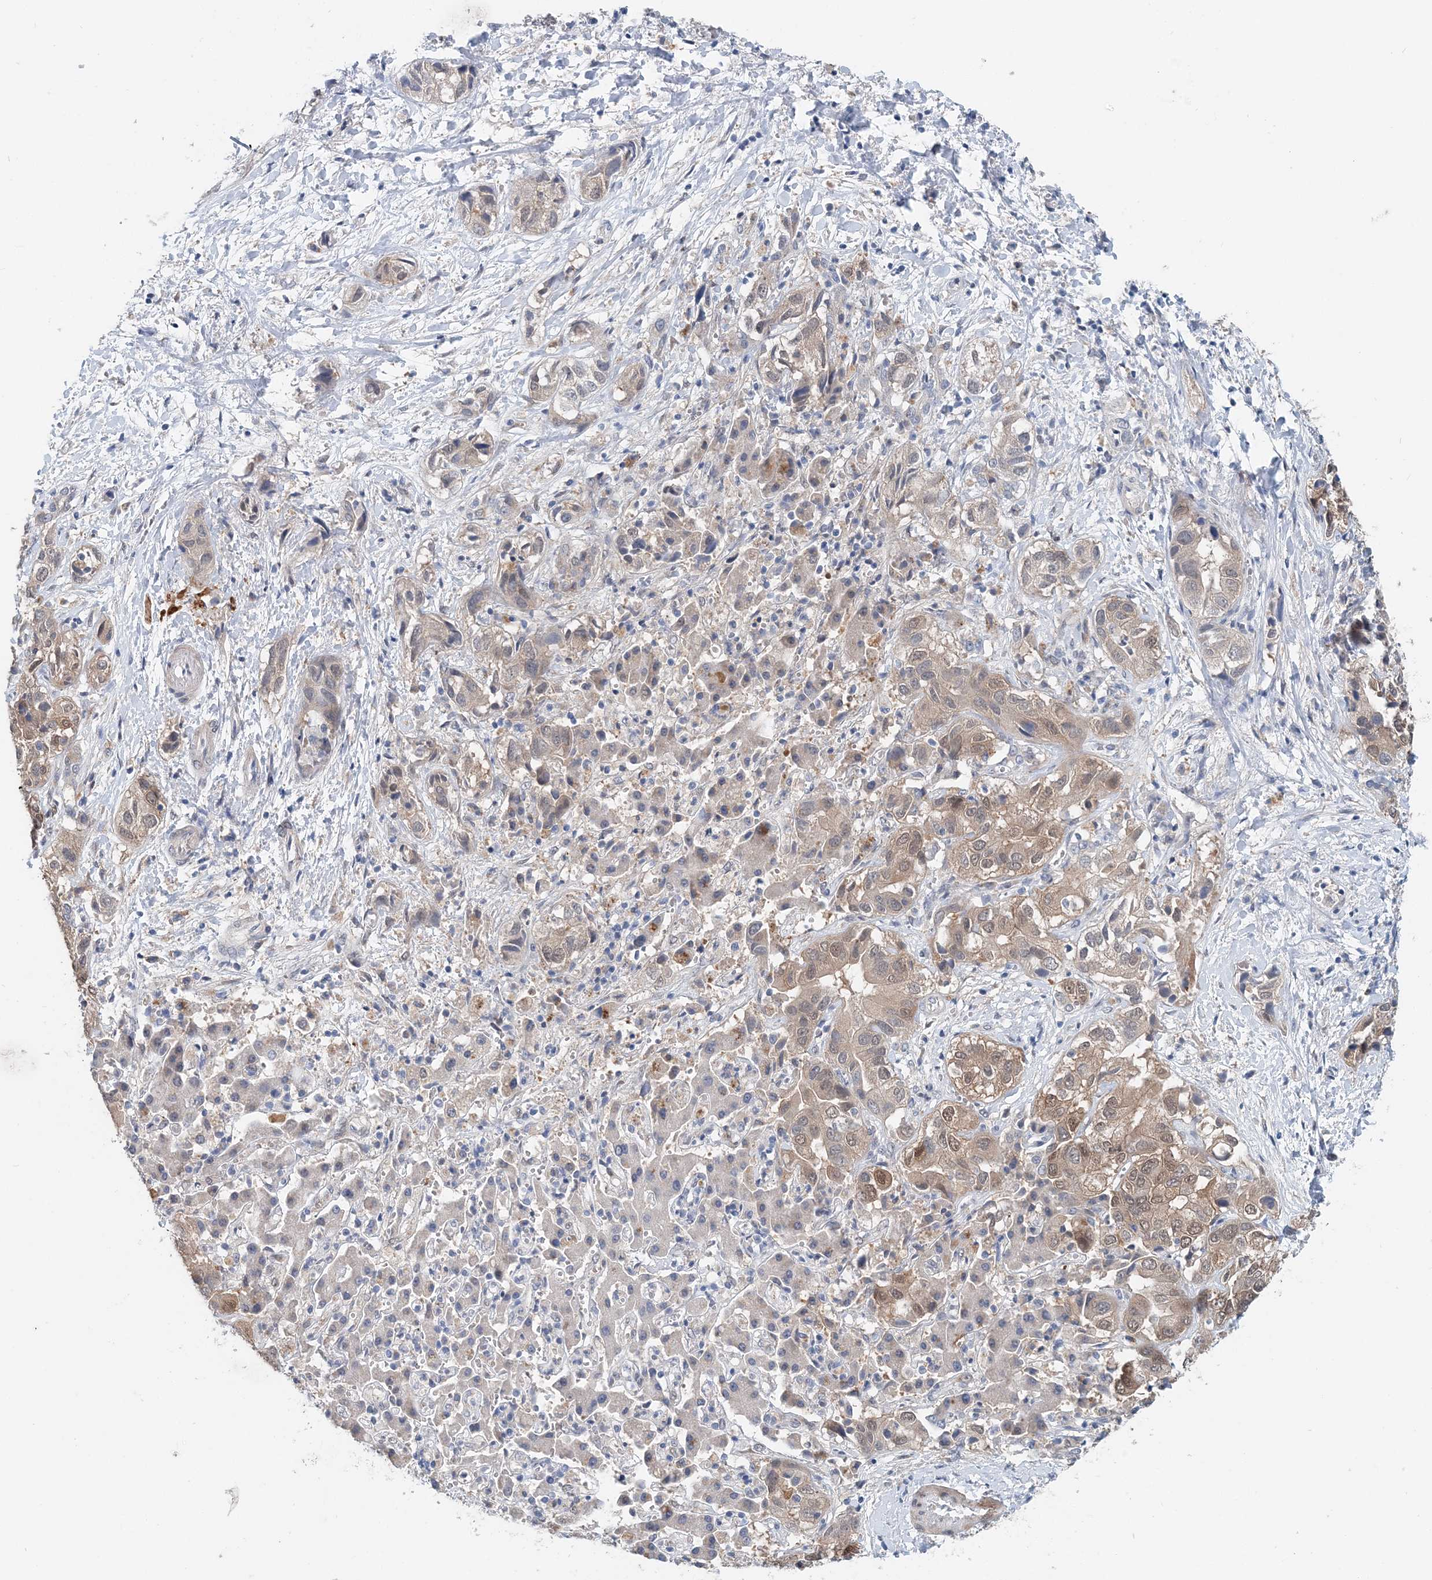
{"staining": {"intensity": "weak", "quantity": "<25%", "location": "cytoplasmic/membranous,nuclear"}, "tissue": "liver cancer", "cell_type": "Tumor cells", "image_type": "cancer", "snomed": [{"axis": "morphology", "description": "Cholangiocarcinoma"}, {"axis": "topography", "description": "Liver"}], "caption": "Immunohistochemistry (IHC) image of cholangiocarcinoma (liver) stained for a protein (brown), which shows no staining in tumor cells.", "gene": "PFN2", "patient": {"sex": "female", "age": 52}}